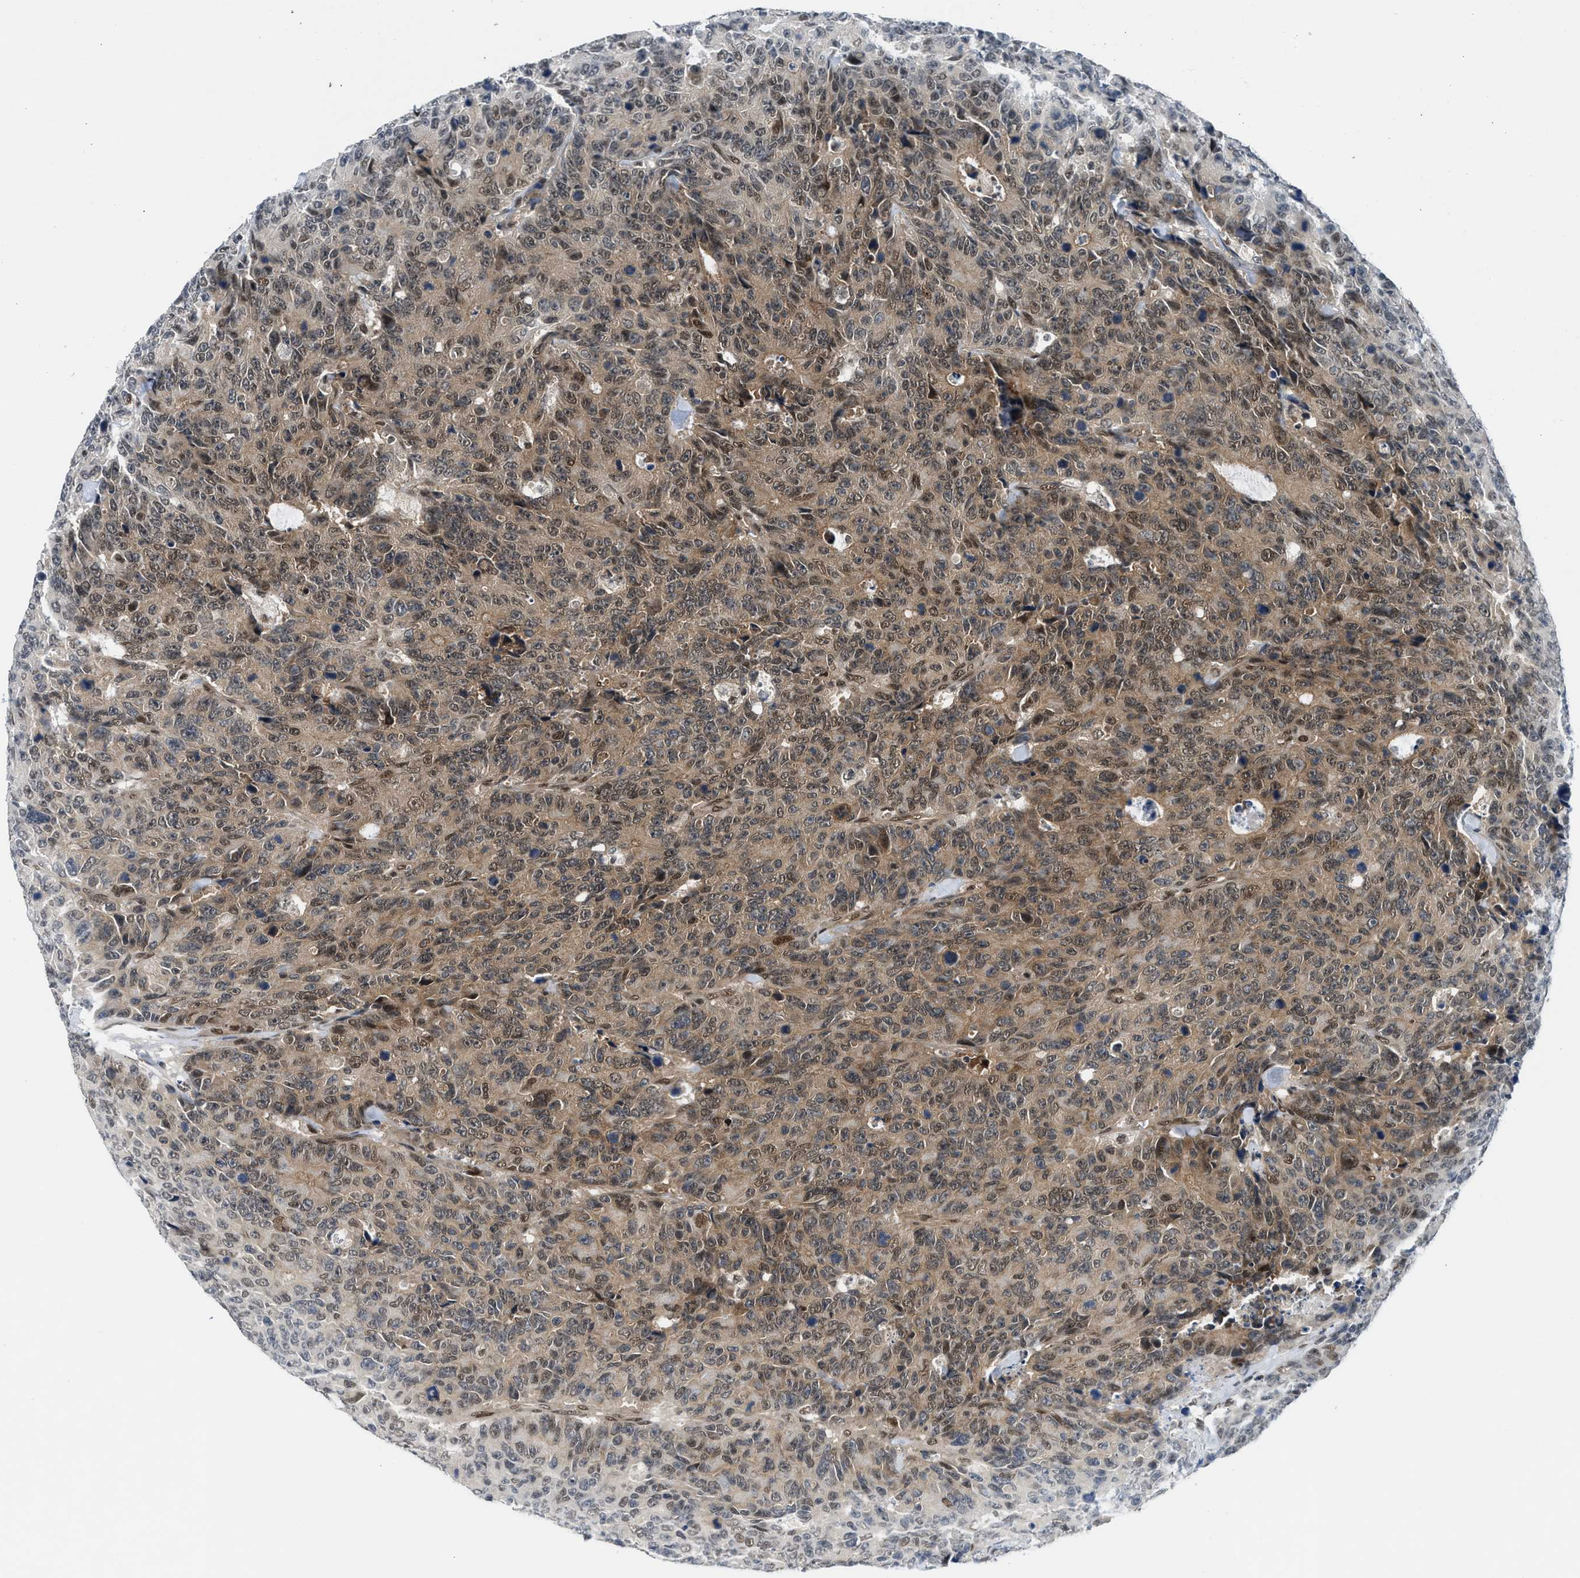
{"staining": {"intensity": "moderate", "quantity": ">75%", "location": "cytoplasmic/membranous,nuclear"}, "tissue": "colorectal cancer", "cell_type": "Tumor cells", "image_type": "cancer", "snomed": [{"axis": "morphology", "description": "Adenocarcinoma, NOS"}, {"axis": "topography", "description": "Colon"}], "caption": "Tumor cells show moderate cytoplasmic/membranous and nuclear staining in about >75% of cells in colorectal cancer.", "gene": "NCOA1", "patient": {"sex": "female", "age": 86}}